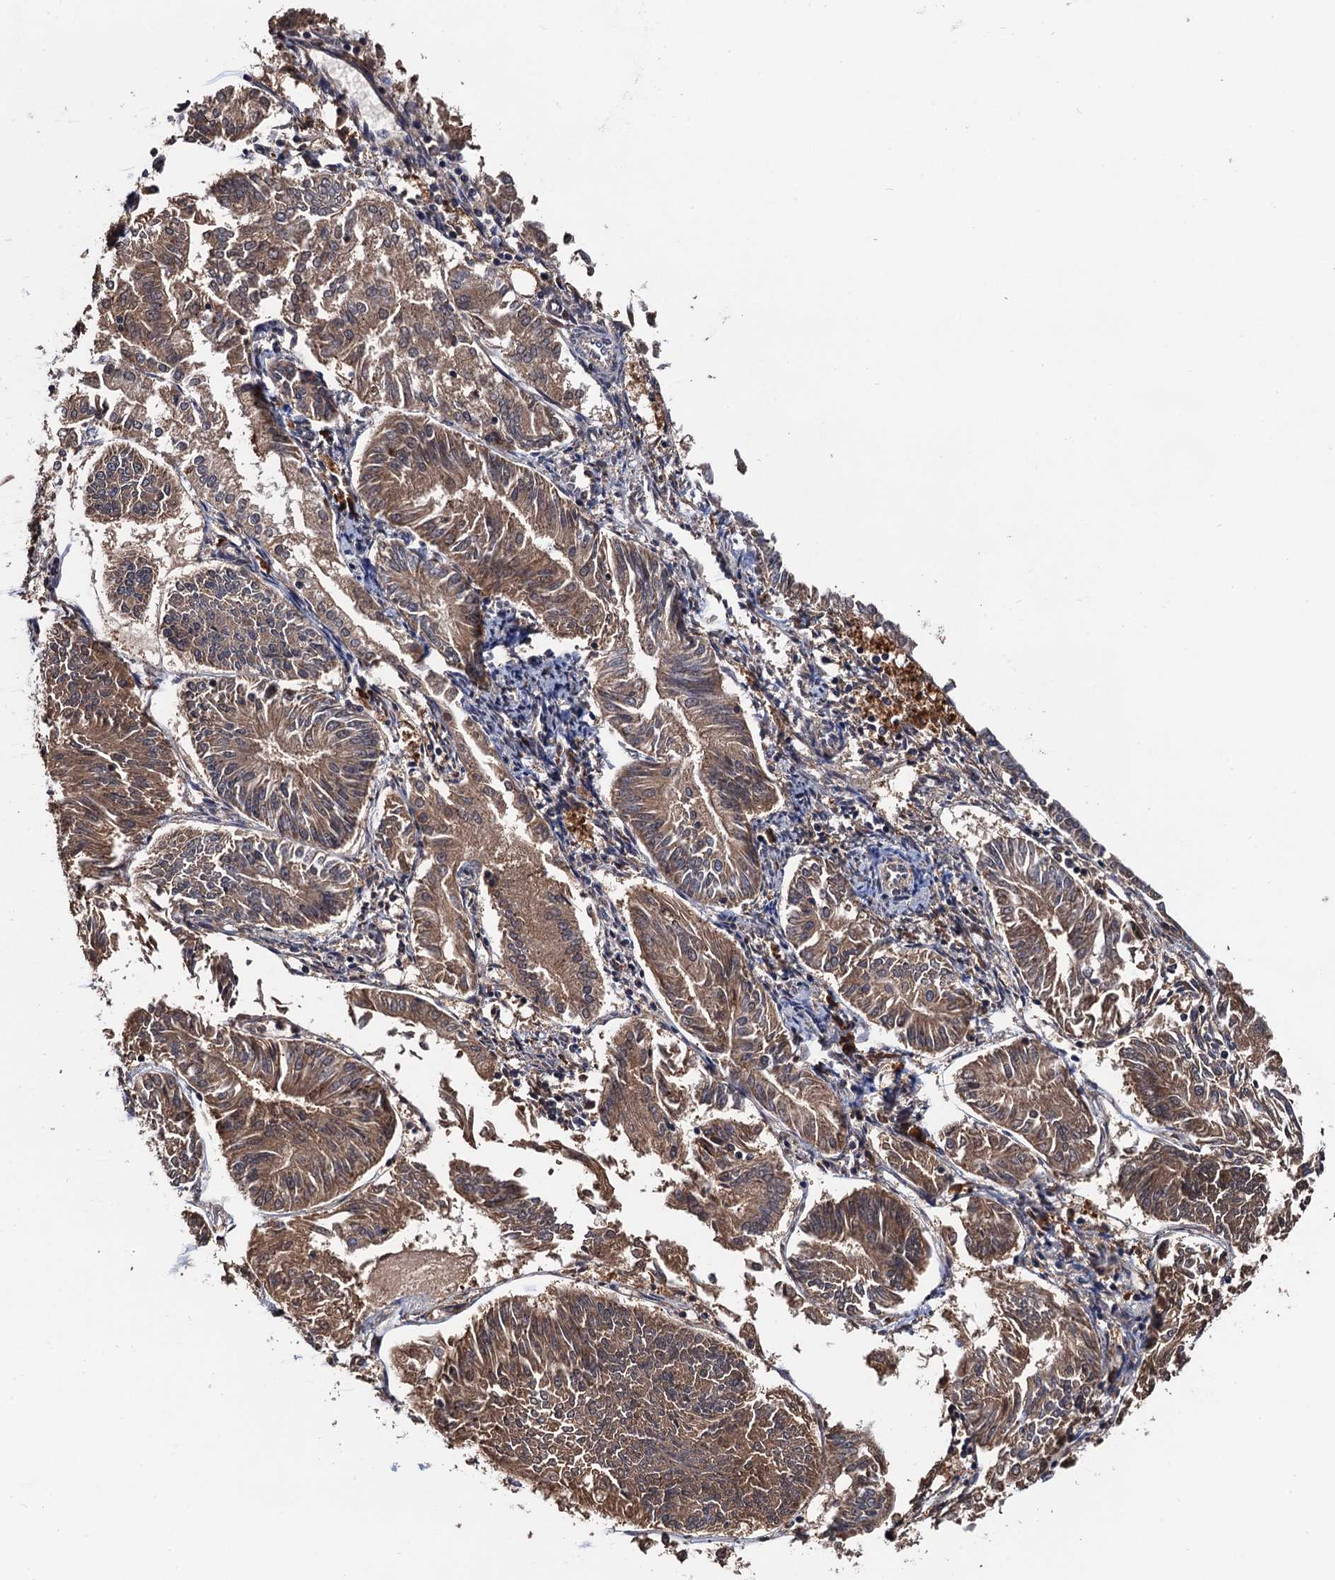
{"staining": {"intensity": "moderate", "quantity": ">75%", "location": "cytoplasmic/membranous"}, "tissue": "endometrial cancer", "cell_type": "Tumor cells", "image_type": "cancer", "snomed": [{"axis": "morphology", "description": "Adenocarcinoma, NOS"}, {"axis": "topography", "description": "Endometrium"}], "caption": "IHC staining of adenocarcinoma (endometrial), which shows medium levels of moderate cytoplasmic/membranous expression in approximately >75% of tumor cells indicating moderate cytoplasmic/membranous protein positivity. The staining was performed using DAB (3,3'-diaminobenzidine) (brown) for protein detection and nuclei were counterstained in hematoxylin (blue).", "gene": "RGS11", "patient": {"sex": "female", "age": 58}}